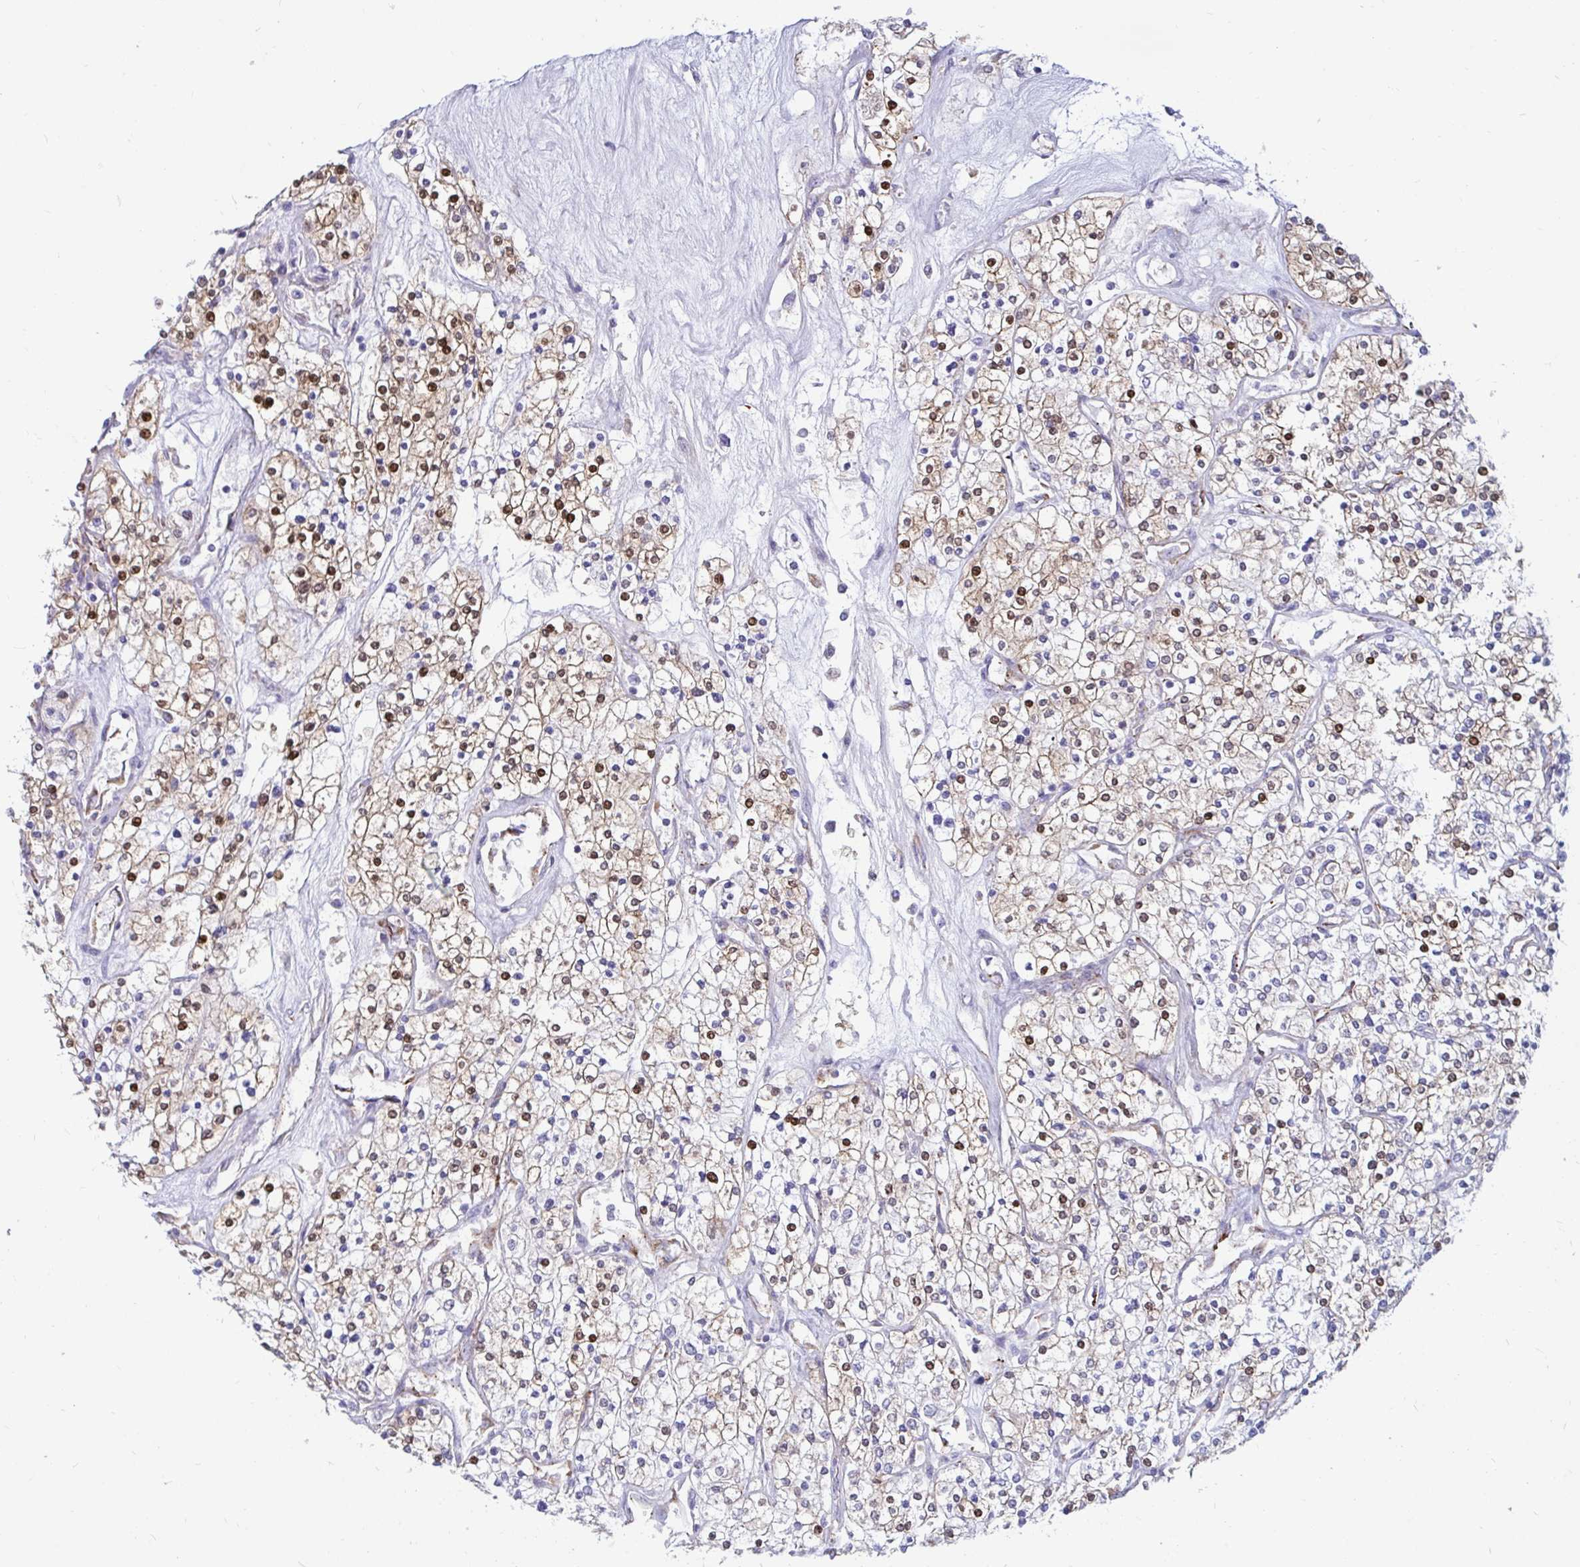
{"staining": {"intensity": "moderate", "quantity": ">75%", "location": "cytoplasmic/membranous,nuclear"}, "tissue": "renal cancer", "cell_type": "Tumor cells", "image_type": "cancer", "snomed": [{"axis": "morphology", "description": "Adenocarcinoma, NOS"}, {"axis": "topography", "description": "Kidney"}], "caption": "Immunohistochemistry (IHC) of human renal cancer displays medium levels of moderate cytoplasmic/membranous and nuclear positivity in about >75% of tumor cells.", "gene": "TFPI2", "patient": {"sex": "male", "age": 80}}